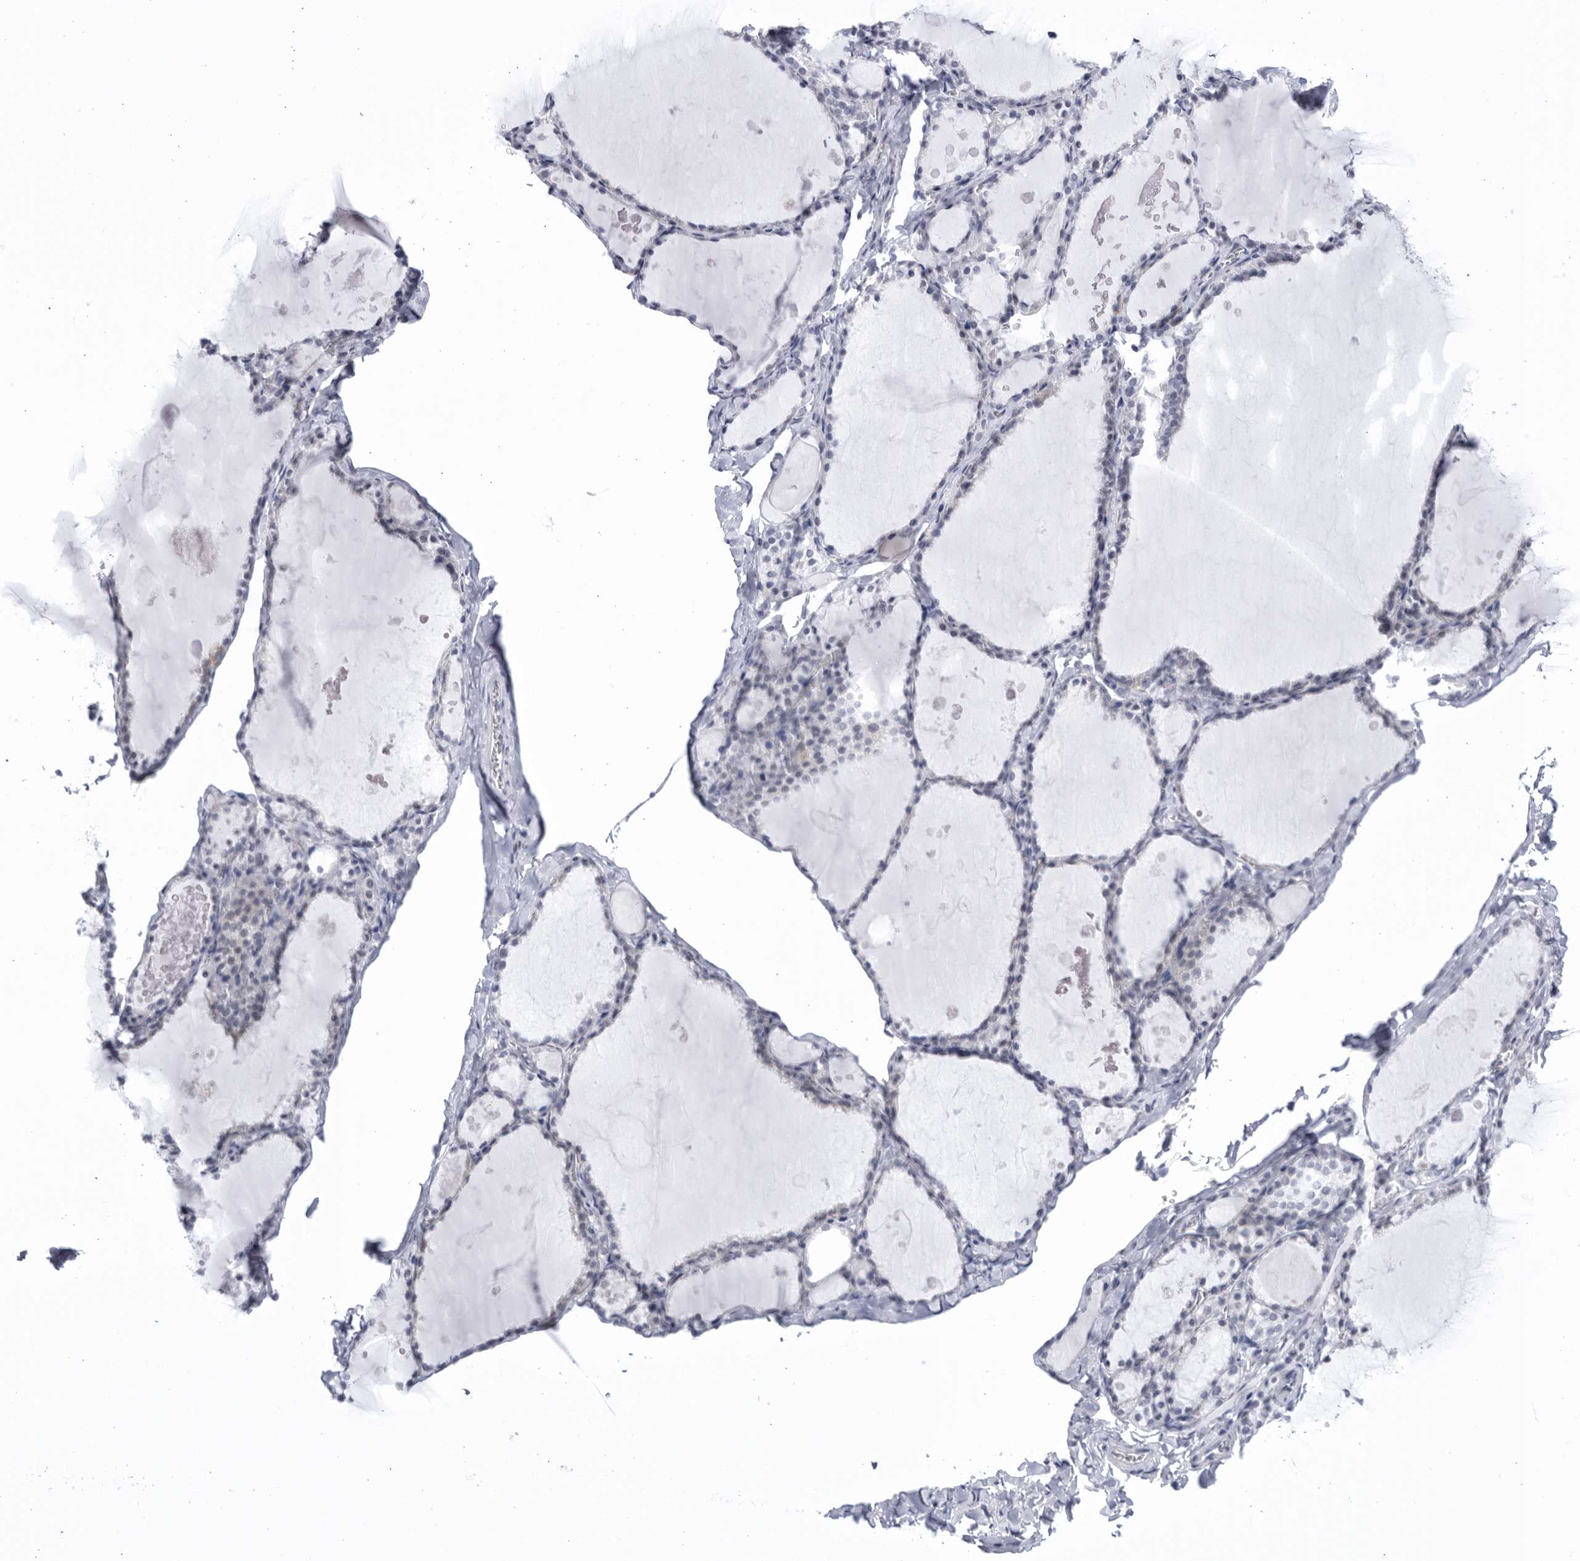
{"staining": {"intensity": "negative", "quantity": "none", "location": "none"}, "tissue": "thyroid gland", "cell_type": "Glandular cells", "image_type": "normal", "snomed": [{"axis": "morphology", "description": "Normal tissue, NOS"}, {"axis": "topography", "description": "Thyroid gland"}], "caption": "This is an immunohistochemistry micrograph of normal human thyroid gland. There is no expression in glandular cells.", "gene": "CCDC181", "patient": {"sex": "male", "age": 56}}